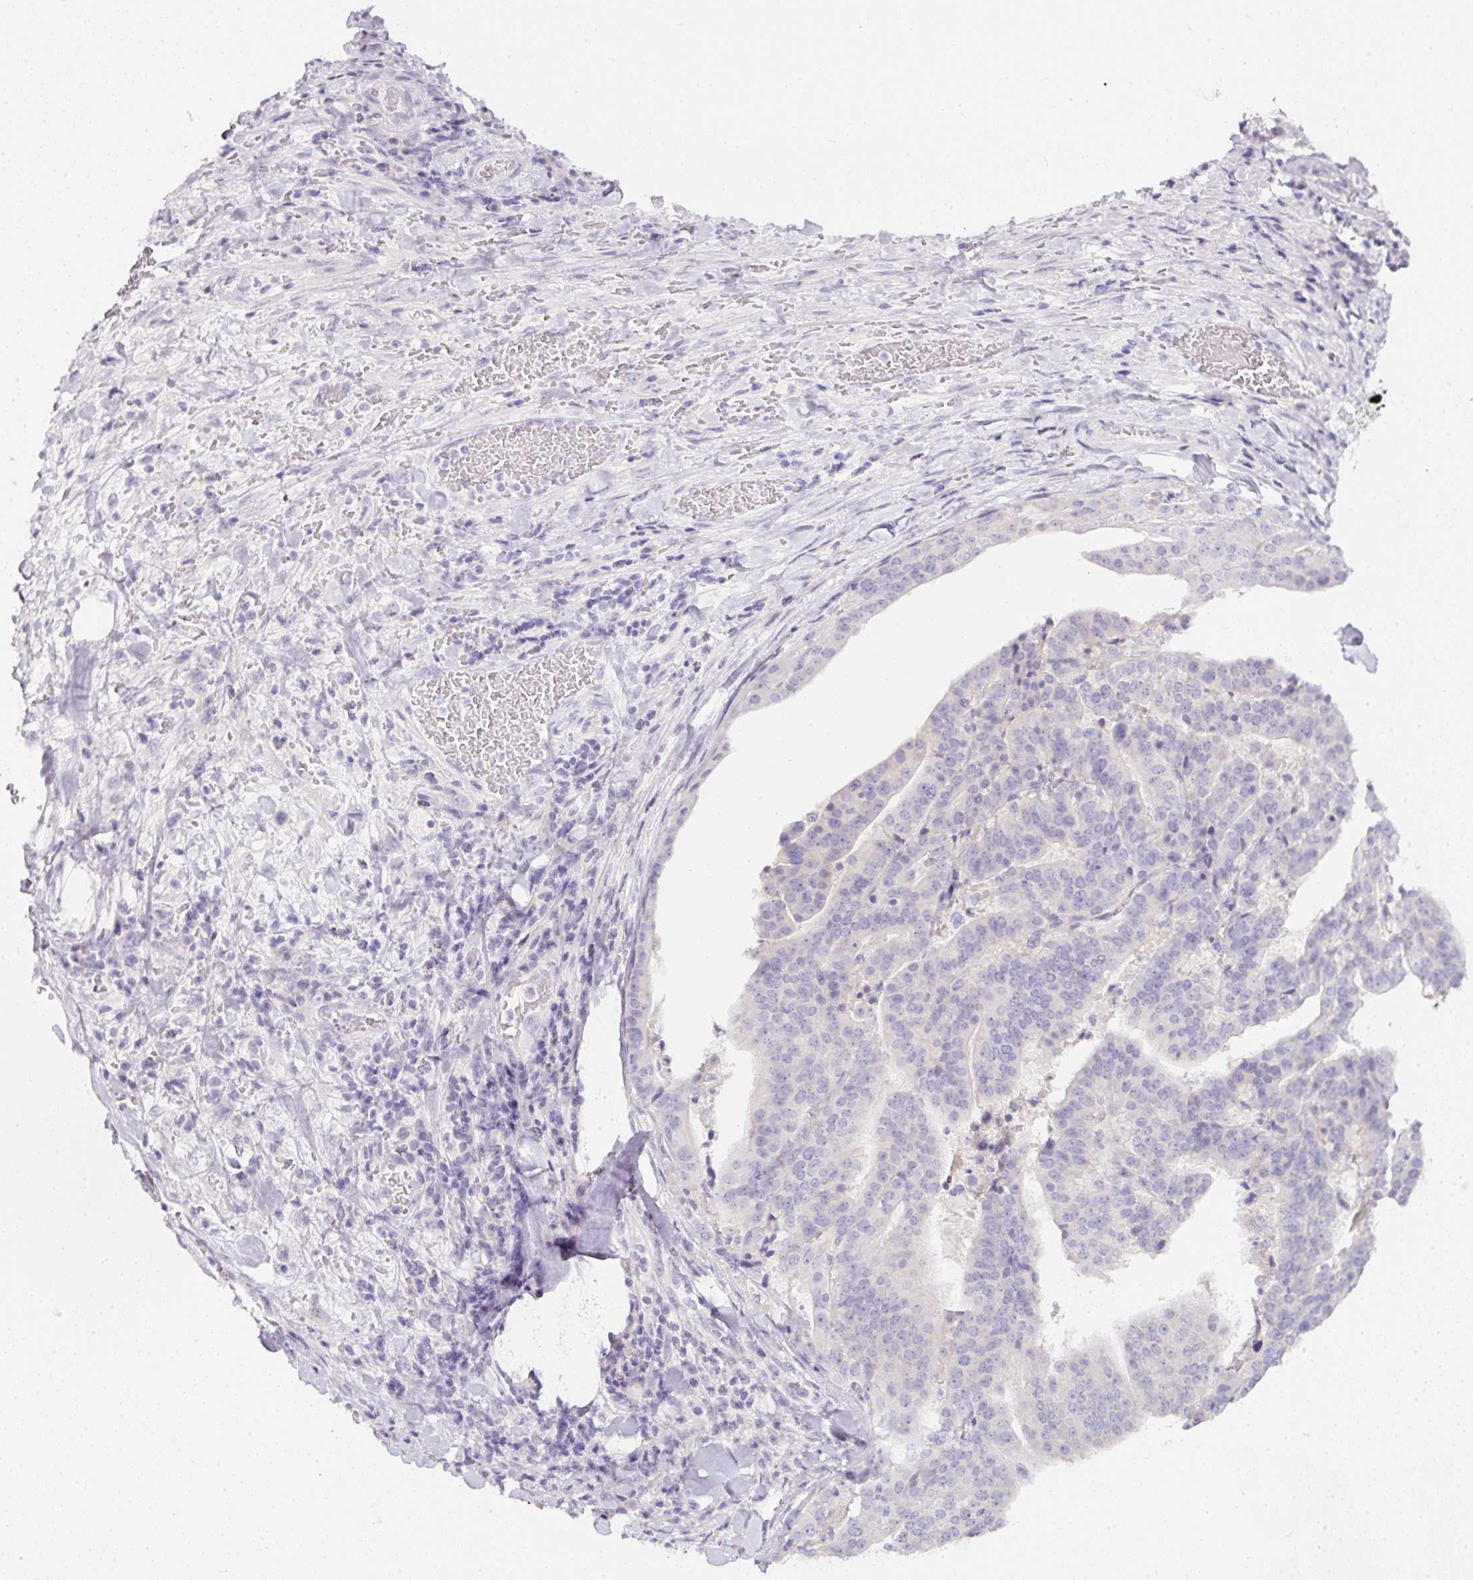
{"staining": {"intensity": "negative", "quantity": "none", "location": "none"}, "tissue": "stomach cancer", "cell_type": "Tumor cells", "image_type": "cancer", "snomed": [{"axis": "morphology", "description": "Adenocarcinoma, NOS"}, {"axis": "topography", "description": "Stomach"}], "caption": "Immunohistochemistry photomicrograph of stomach cancer stained for a protein (brown), which shows no staining in tumor cells.", "gene": "SLC2A2", "patient": {"sex": "male", "age": 48}}